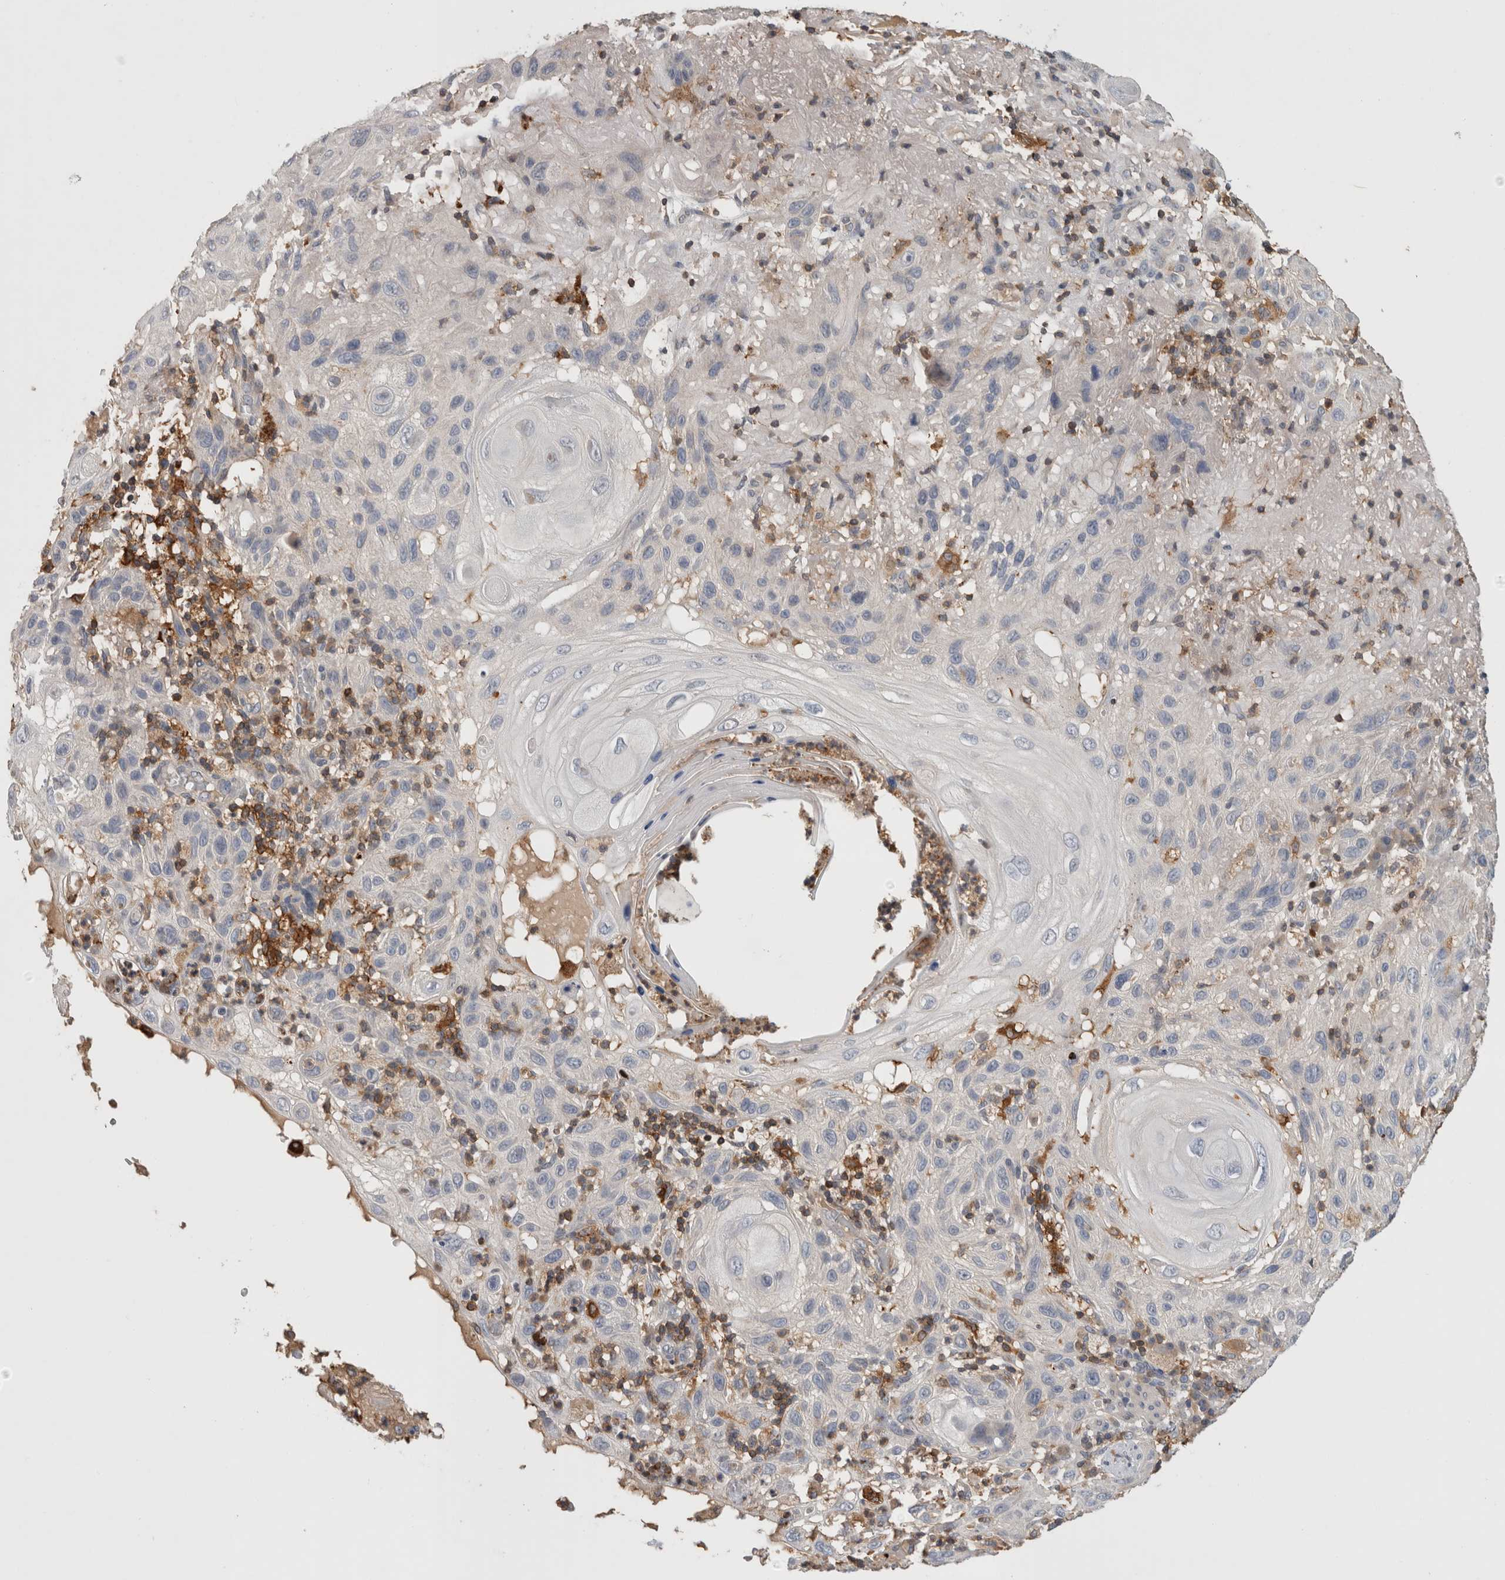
{"staining": {"intensity": "negative", "quantity": "none", "location": "none"}, "tissue": "skin cancer", "cell_type": "Tumor cells", "image_type": "cancer", "snomed": [{"axis": "morphology", "description": "Normal tissue, NOS"}, {"axis": "morphology", "description": "Squamous cell carcinoma, NOS"}, {"axis": "topography", "description": "Skin"}], "caption": "Image shows no significant protein staining in tumor cells of skin cancer (squamous cell carcinoma). (DAB (3,3'-diaminobenzidine) IHC, high magnification).", "gene": "GFRA2", "patient": {"sex": "female", "age": 96}}